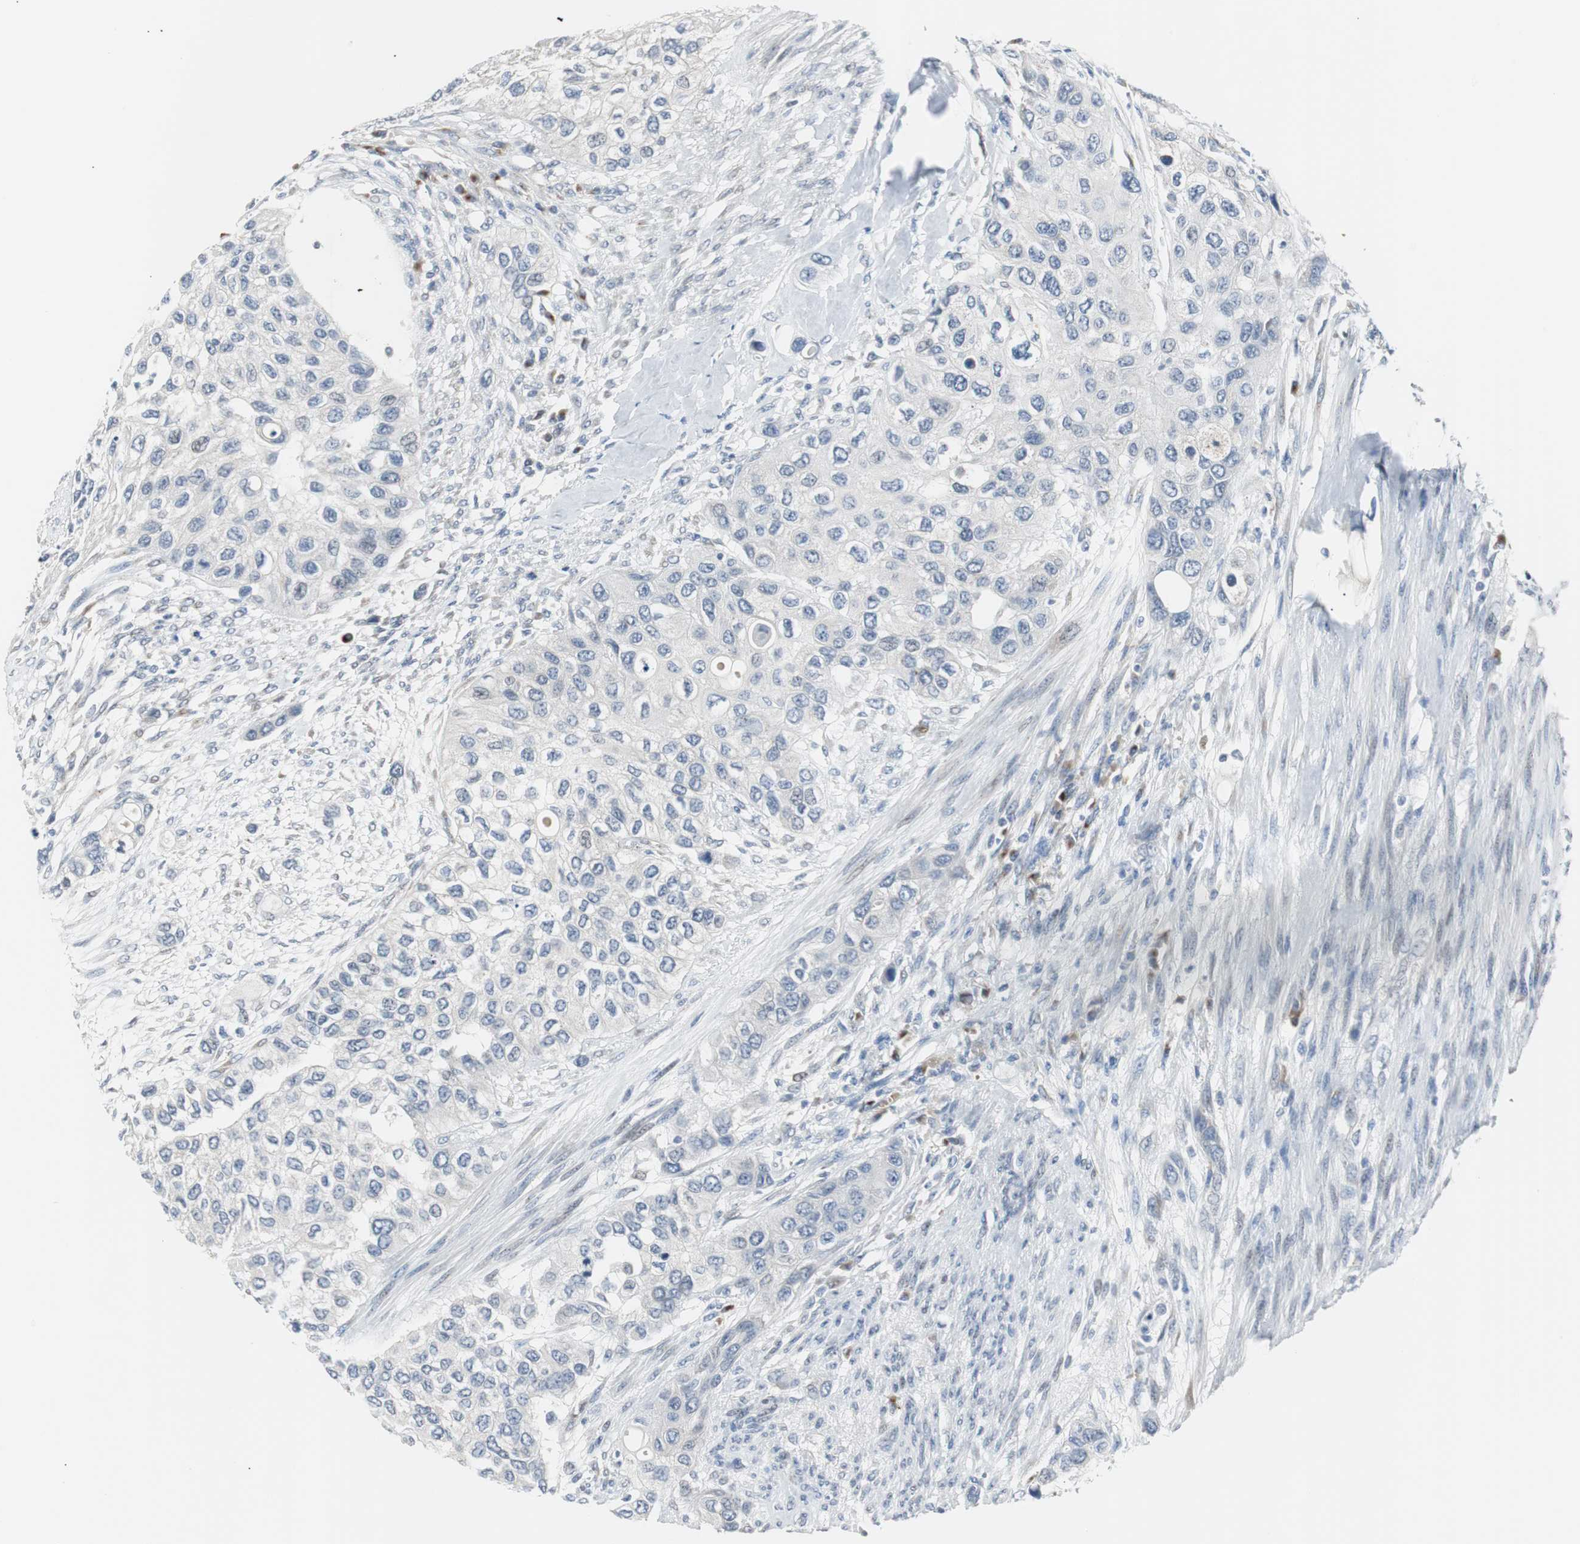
{"staining": {"intensity": "negative", "quantity": "none", "location": "none"}, "tissue": "urothelial cancer", "cell_type": "Tumor cells", "image_type": "cancer", "snomed": [{"axis": "morphology", "description": "Urothelial carcinoma, High grade"}, {"axis": "topography", "description": "Urinary bladder"}], "caption": "Tumor cells show no significant protein positivity in urothelial cancer.", "gene": "SOX30", "patient": {"sex": "female", "age": 56}}